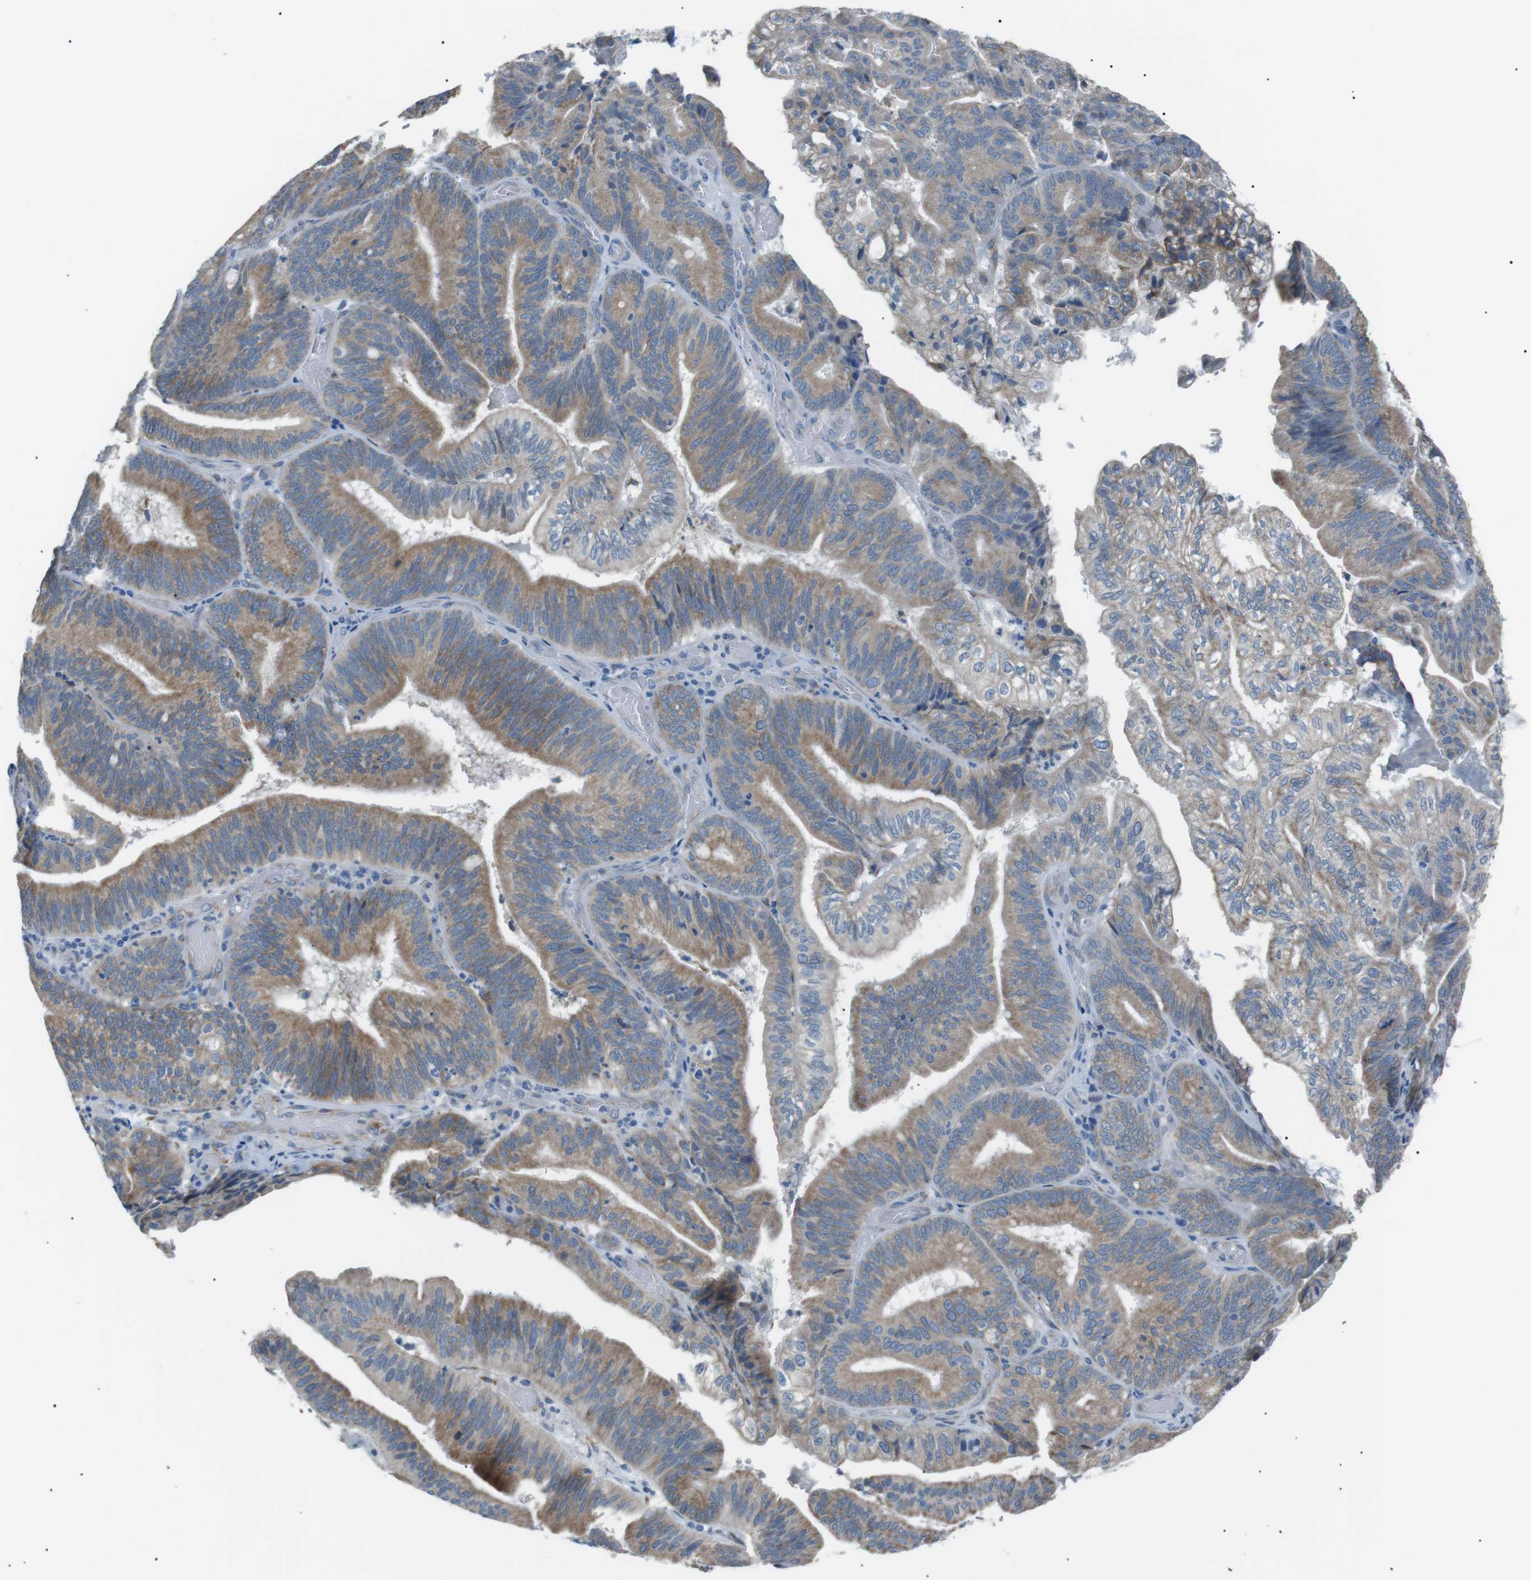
{"staining": {"intensity": "moderate", "quantity": ">75%", "location": "cytoplasmic/membranous"}, "tissue": "pancreatic cancer", "cell_type": "Tumor cells", "image_type": "cancer", "snomed": [{"axis": "morphology", "description": "Adenocarcinoma, NOS"}, {"axis": "topography", "description": "Pancreas"}], "caption": "High-power microscopy captured an IHC image of pancreatic adenocarcinoma, revealing moderate cytoplasmic/membranous expression in approximately >75% of tumor cells. The staining was performed using DAB to visualize the protein expression in brown, while the nuclei were stained in blue with hematoxylin (Magnification: 20x).", "gene": "MTARC2", "patient": {"sex": "male", "age": 82}}